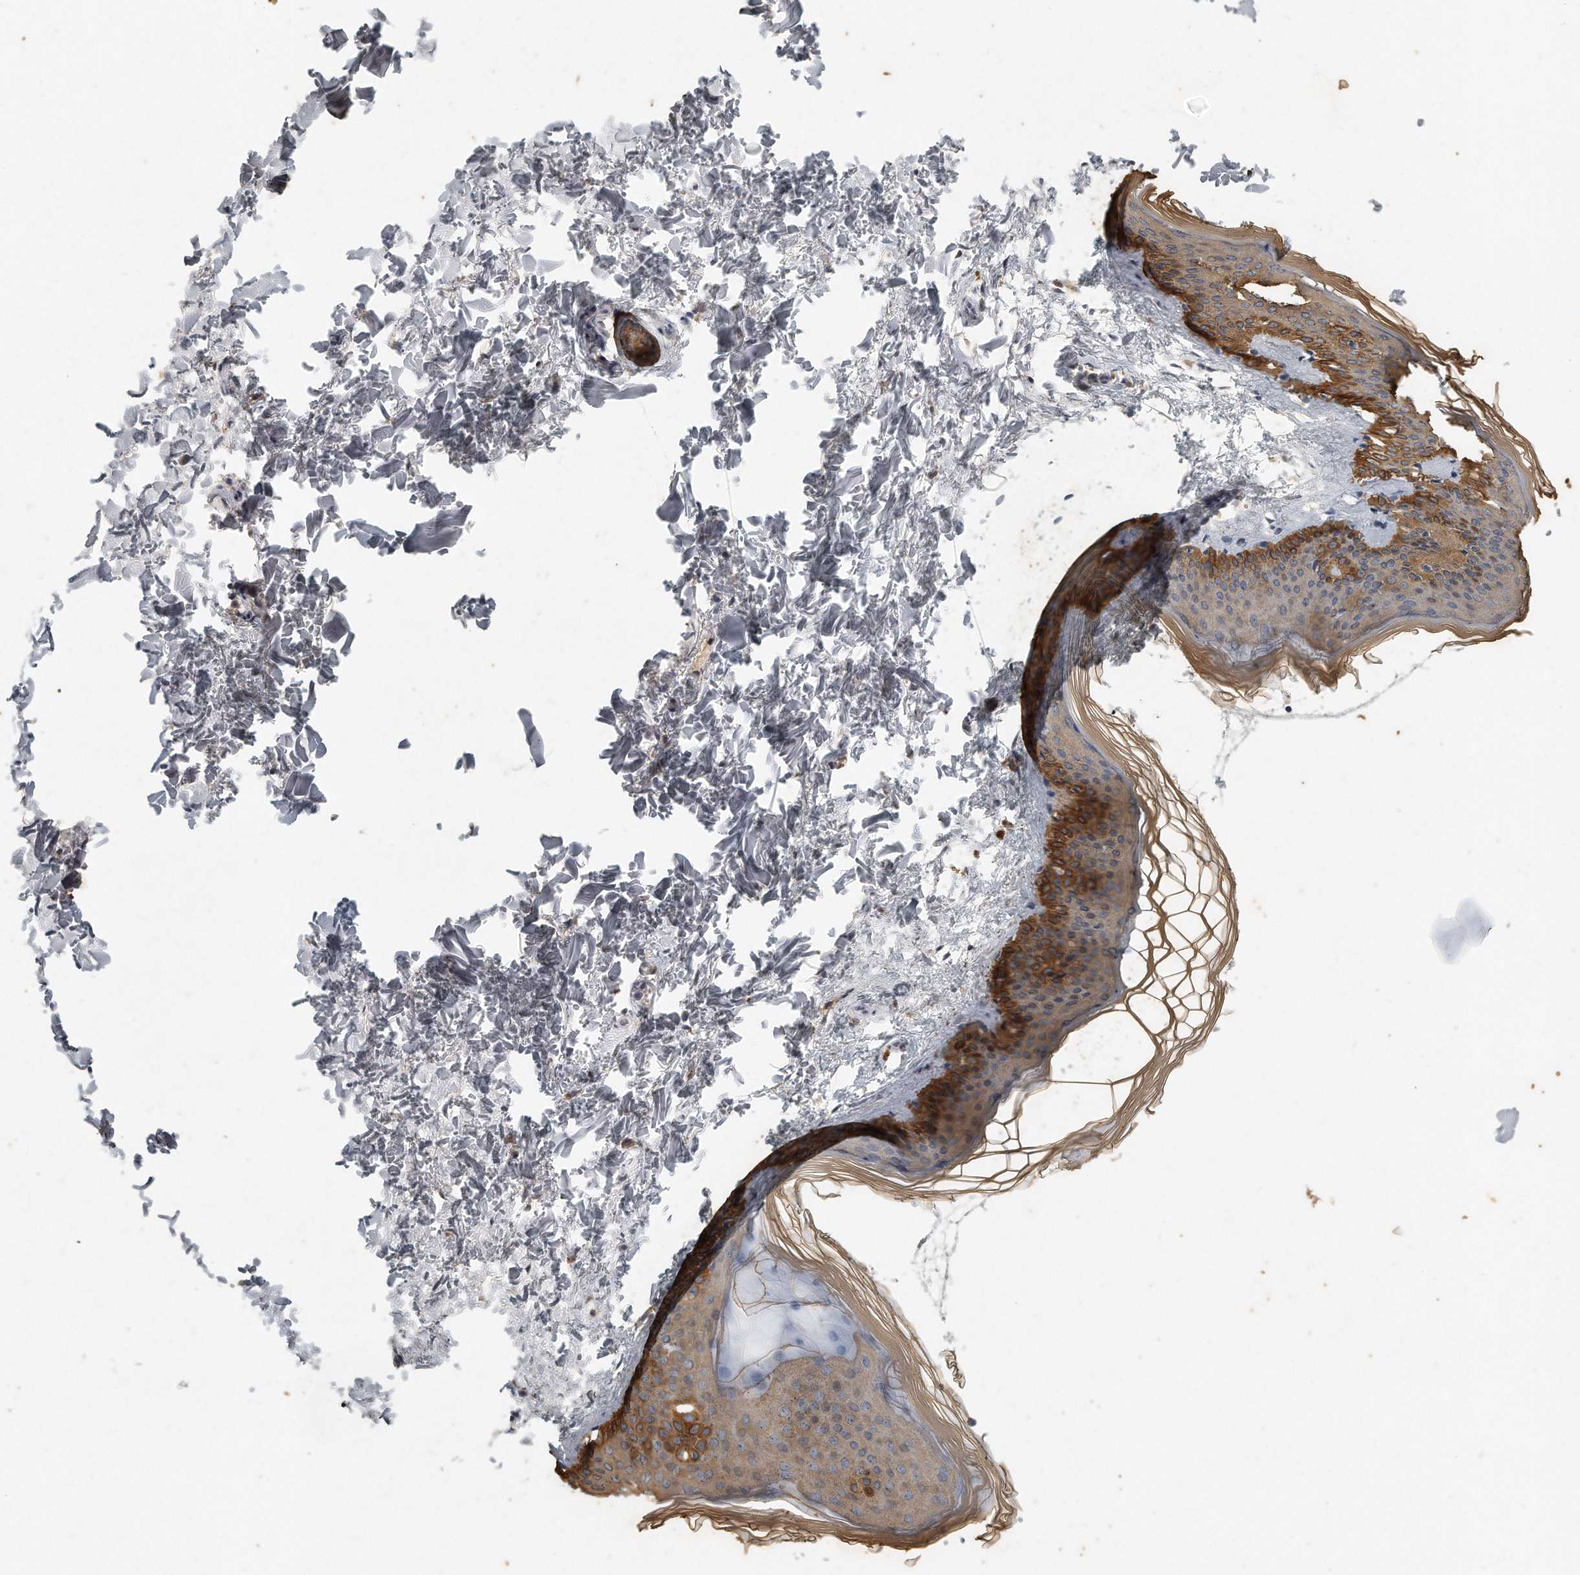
{"staining": {"intensity": "negative", "quantity": "none", "location": "none"}, "tissue": "skin", "cell_type": "Fibroblasts", "image_type": "normal", "snomed": [{"axis": "morphology", "description": "Normal tissue, NOS"}, {"axis": "topography", "description": "Skin"}], "caption": "Fibroblasts show no significant protein positivity in normal skin. (Brightfield microscopy of DAB (3,3'-diaminobenzidine) immunohistochemistry at high magnification).", "gene": "CAMK1", "patient": {"sex": "female", "age": 27}}